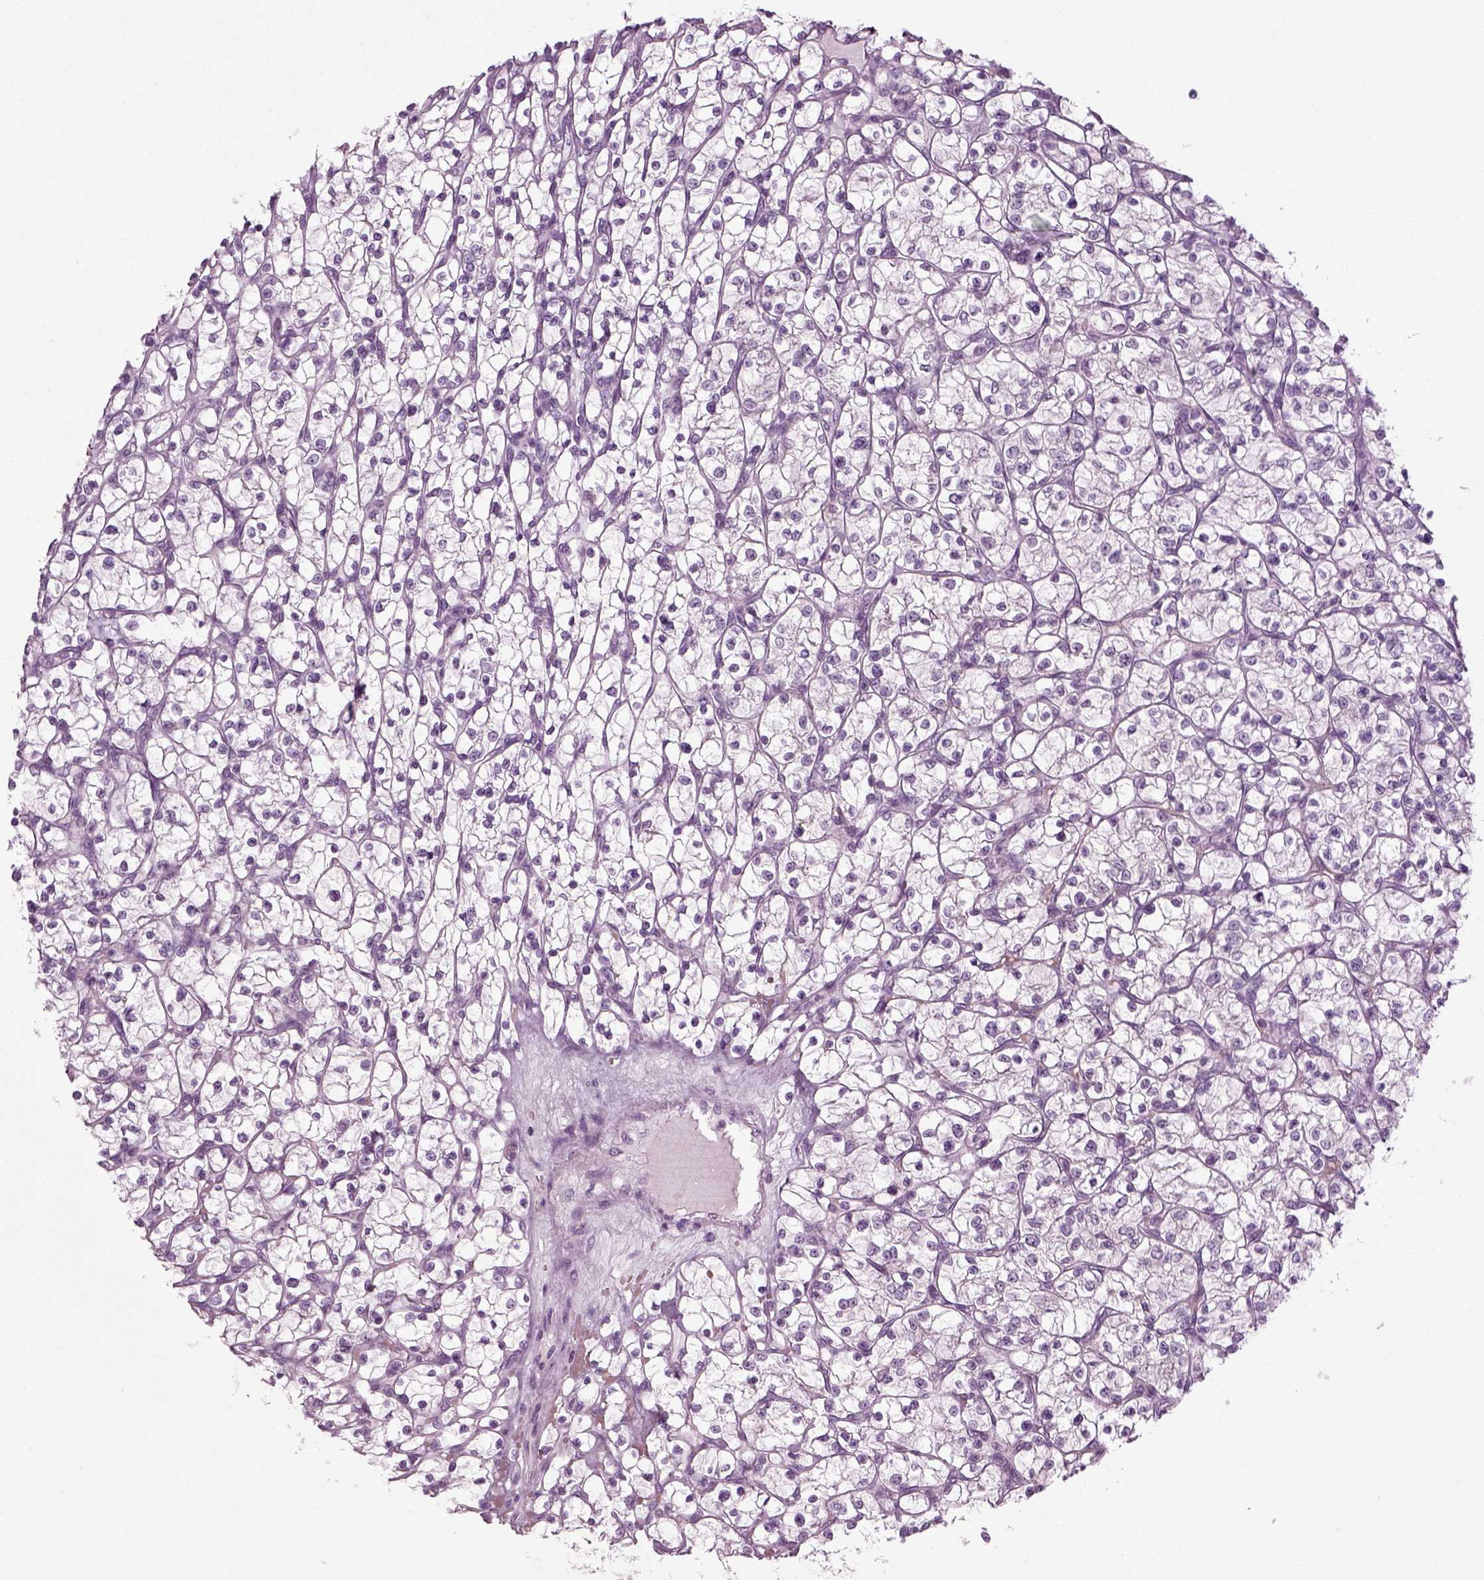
{"staining": {"intensity": "negative", "quantity": "none", "location": "none"}, "tissue": "renal cancer", "cell_type": "Tumor cells", "image_type": "cancer", "snomed": [{"axis": "morphology", "description": "Adenocarcinoma, NOS"}, {"axis": "topography", "description": "Kidney"}], "caption": "Renal cancer (adenocarcinoma) stained for a protein using IHC reveals no expression tumor cells.", "gene": "ZC2HC1C", "patient": {"sex": "female", "age": 64}}